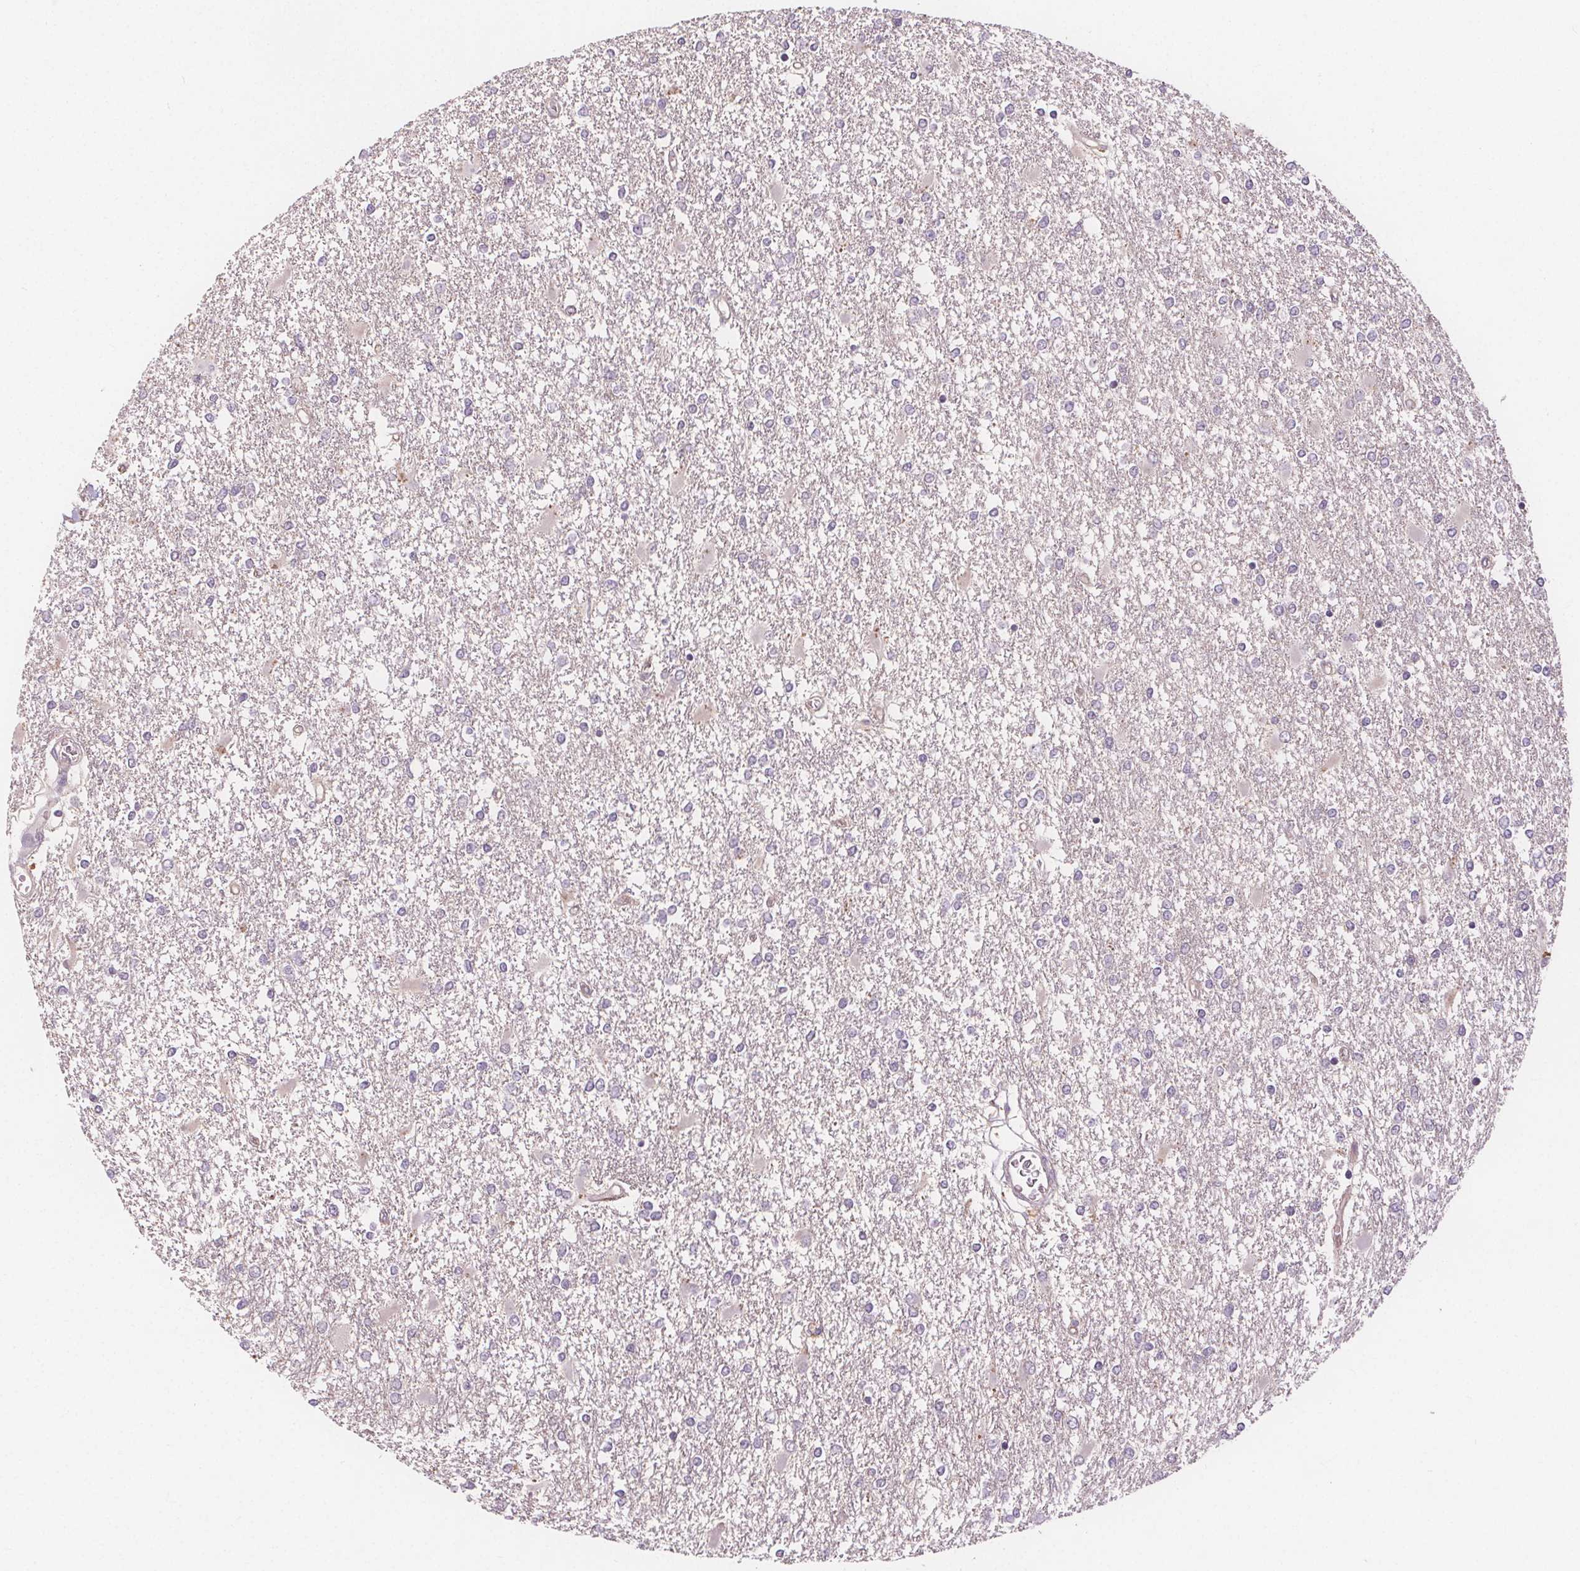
{"staining": {"intensity": "negative", "quantity": "none", "location": "none"}, "tissue": "glioma", "cell_type": "Tumor cells", "image_type": "cancer", "snomed": [{"axis": "morphology", "description": "Glioma, malignant, High grade"}, {"axis": "topography", "description": "Cerebral cortex"}], "caption": "Glioma was stained to show a protein in brown. There is no significant expression in tumor cells. Brightfield microscopy of immunohistochemistry stained with DAB (brown) and hematoxylin (blue), captured at high magnification.", "gene": "VNN1", "patient": {"sex": "male", "age": 79}}